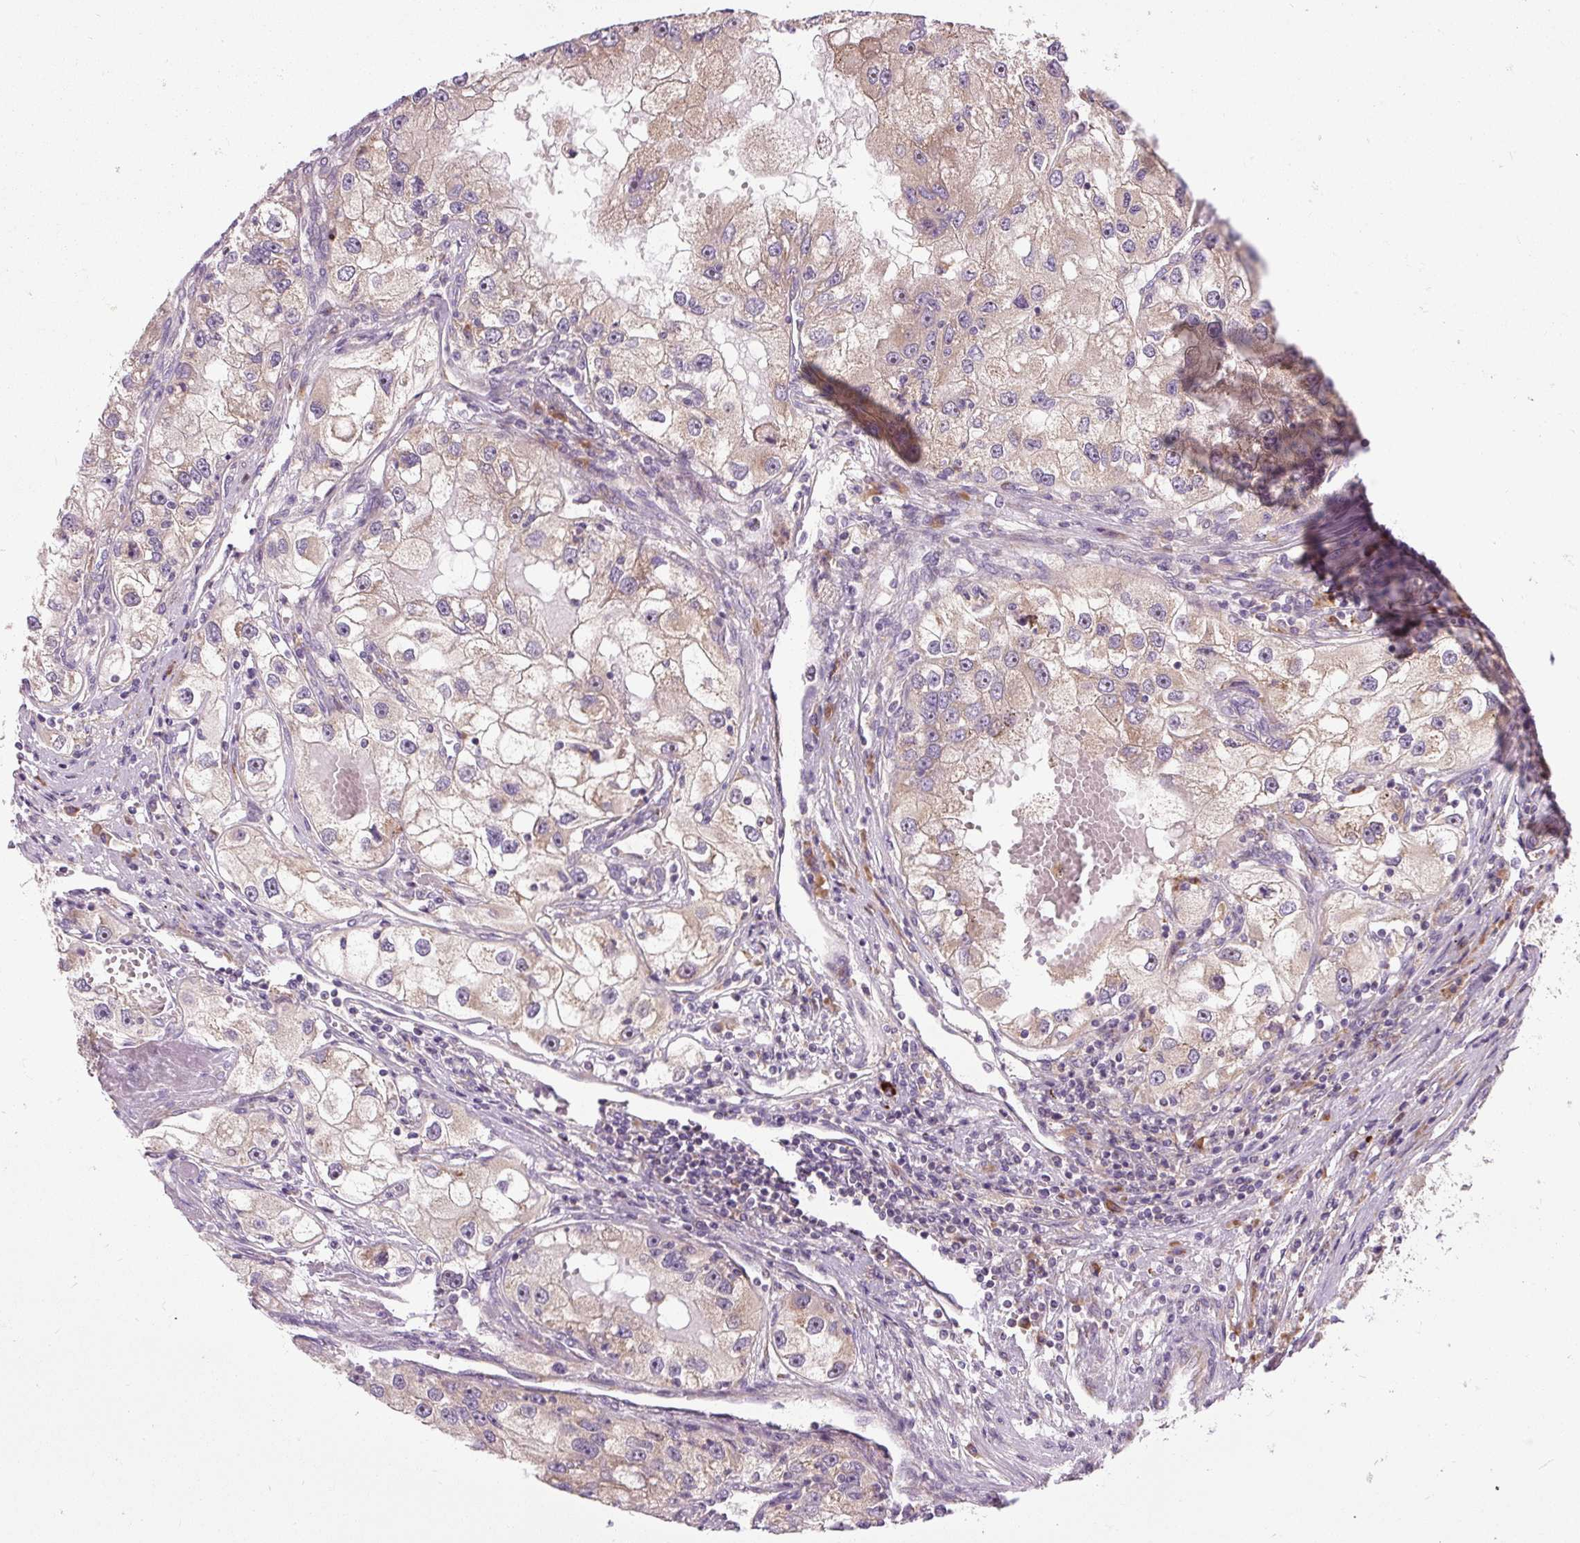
{"staining": {"intensity": "weak", "quantity": ">75%", "location": "cytoplasmic/membranous"}, "tissue": "renal cancer", "cell_type": "Tumor cells", "image_type": "cancer", "snomed": [{"axis": "morphology", "description": "Adenocarcinoma, NOS"}, {"axis": "topography", "description": "Kidney"}], "caption": "Weak cytoplasmic/membranous expression is seen in about >75% of tumor cells in adenocarcinoma (renal).", "gene": "PRSS48", "patient": {"sex": "male", "age": 63}}